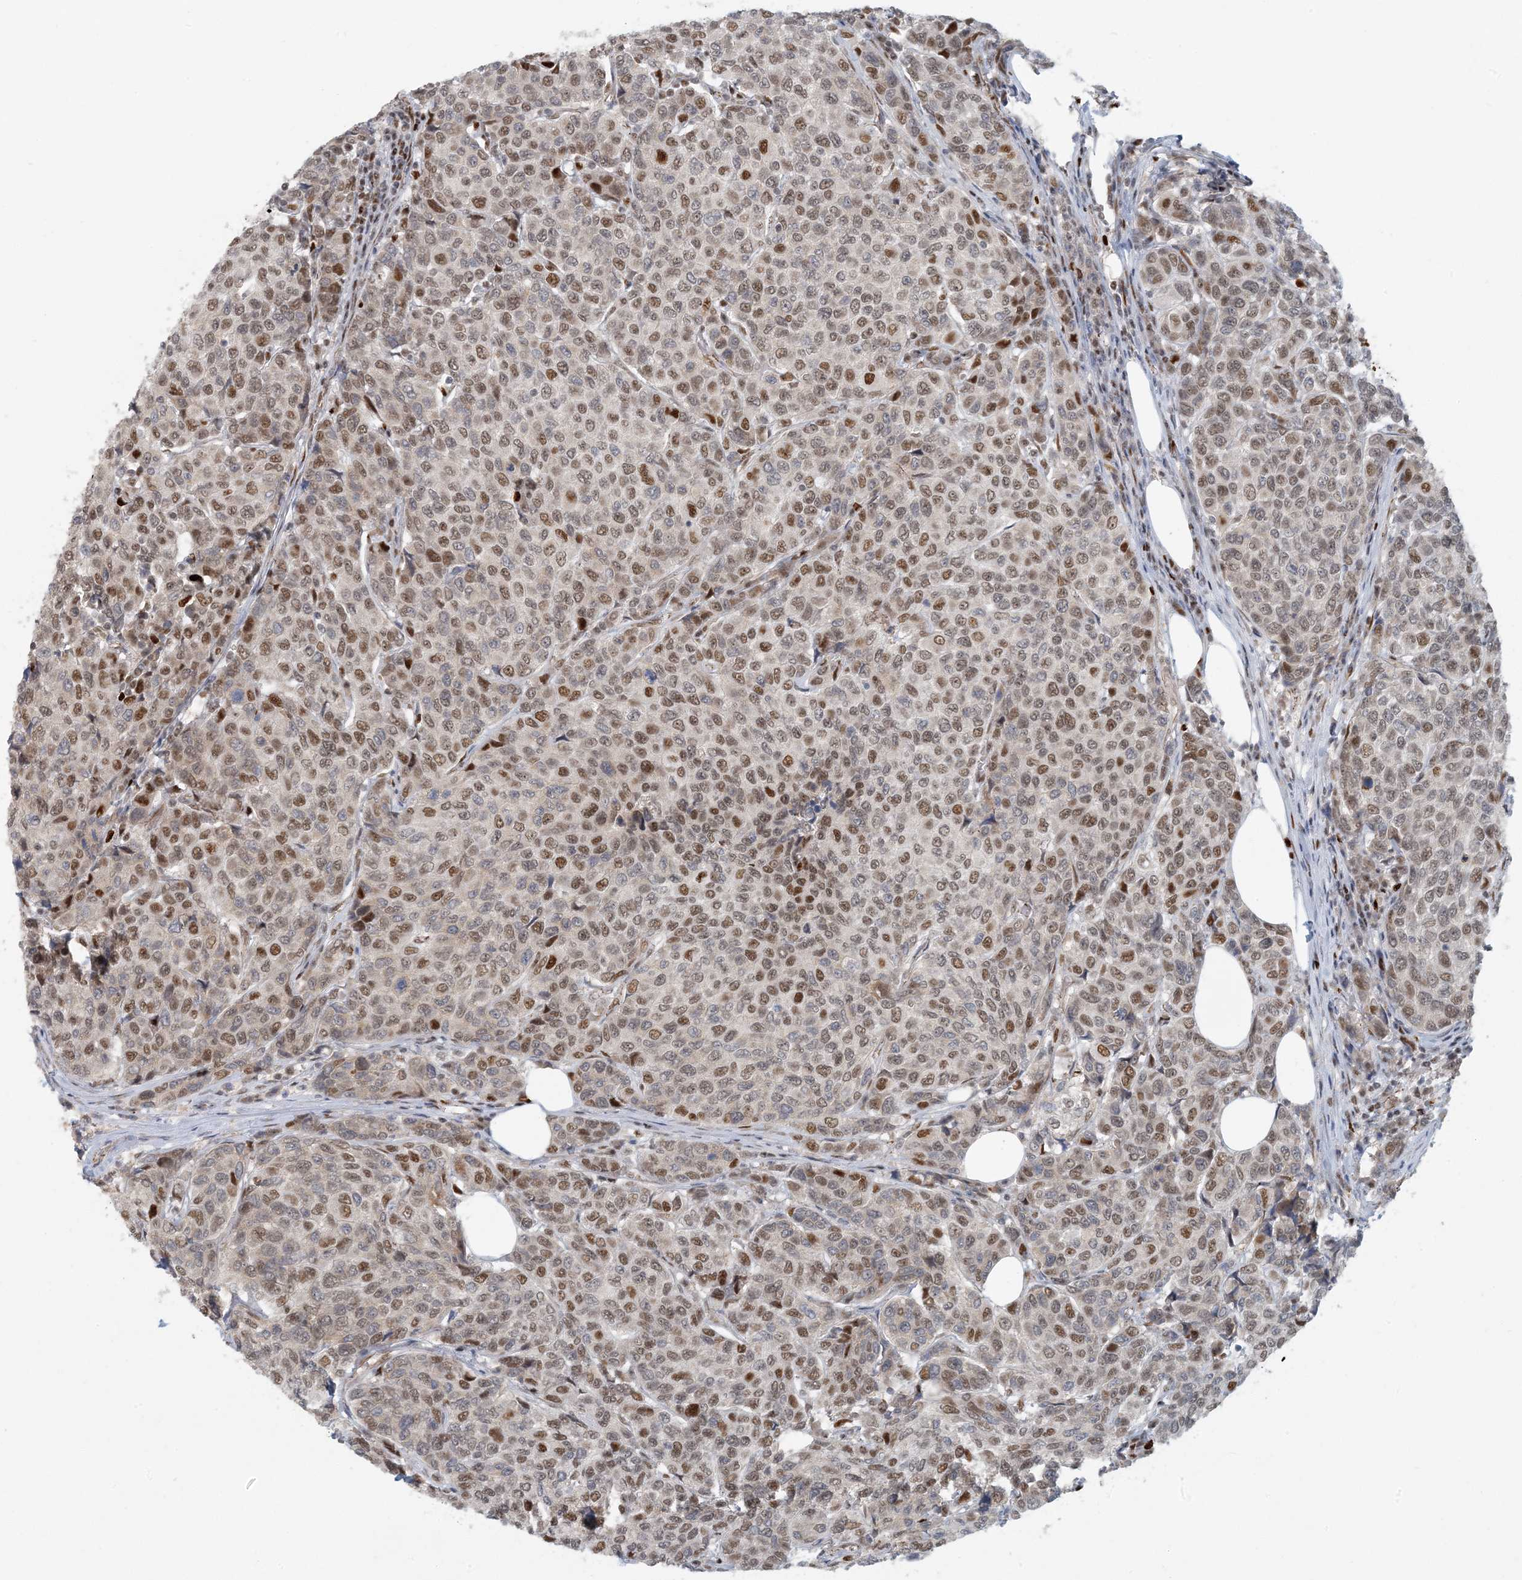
{"staining": {"intensity": "moderate", "quantity": ">75%", "location": "nuclear"}, "tissue": "breast cancer", "cell_type": "Tumor cells", "image_type": "cancer", "snomed": [{"axis": "morphology", "description": "Duct carcinoma"}, {"axis": "topography", "description": "Breast"}], "caption": "Immunohistochemical staining of human breast cancer (invasive ductal carcinoma) shows medium levels of moderate nuclear protein expression in about >75% of tumor cells.", "gene": "AK9", "patient": {"sex": "female", "age": 55}}